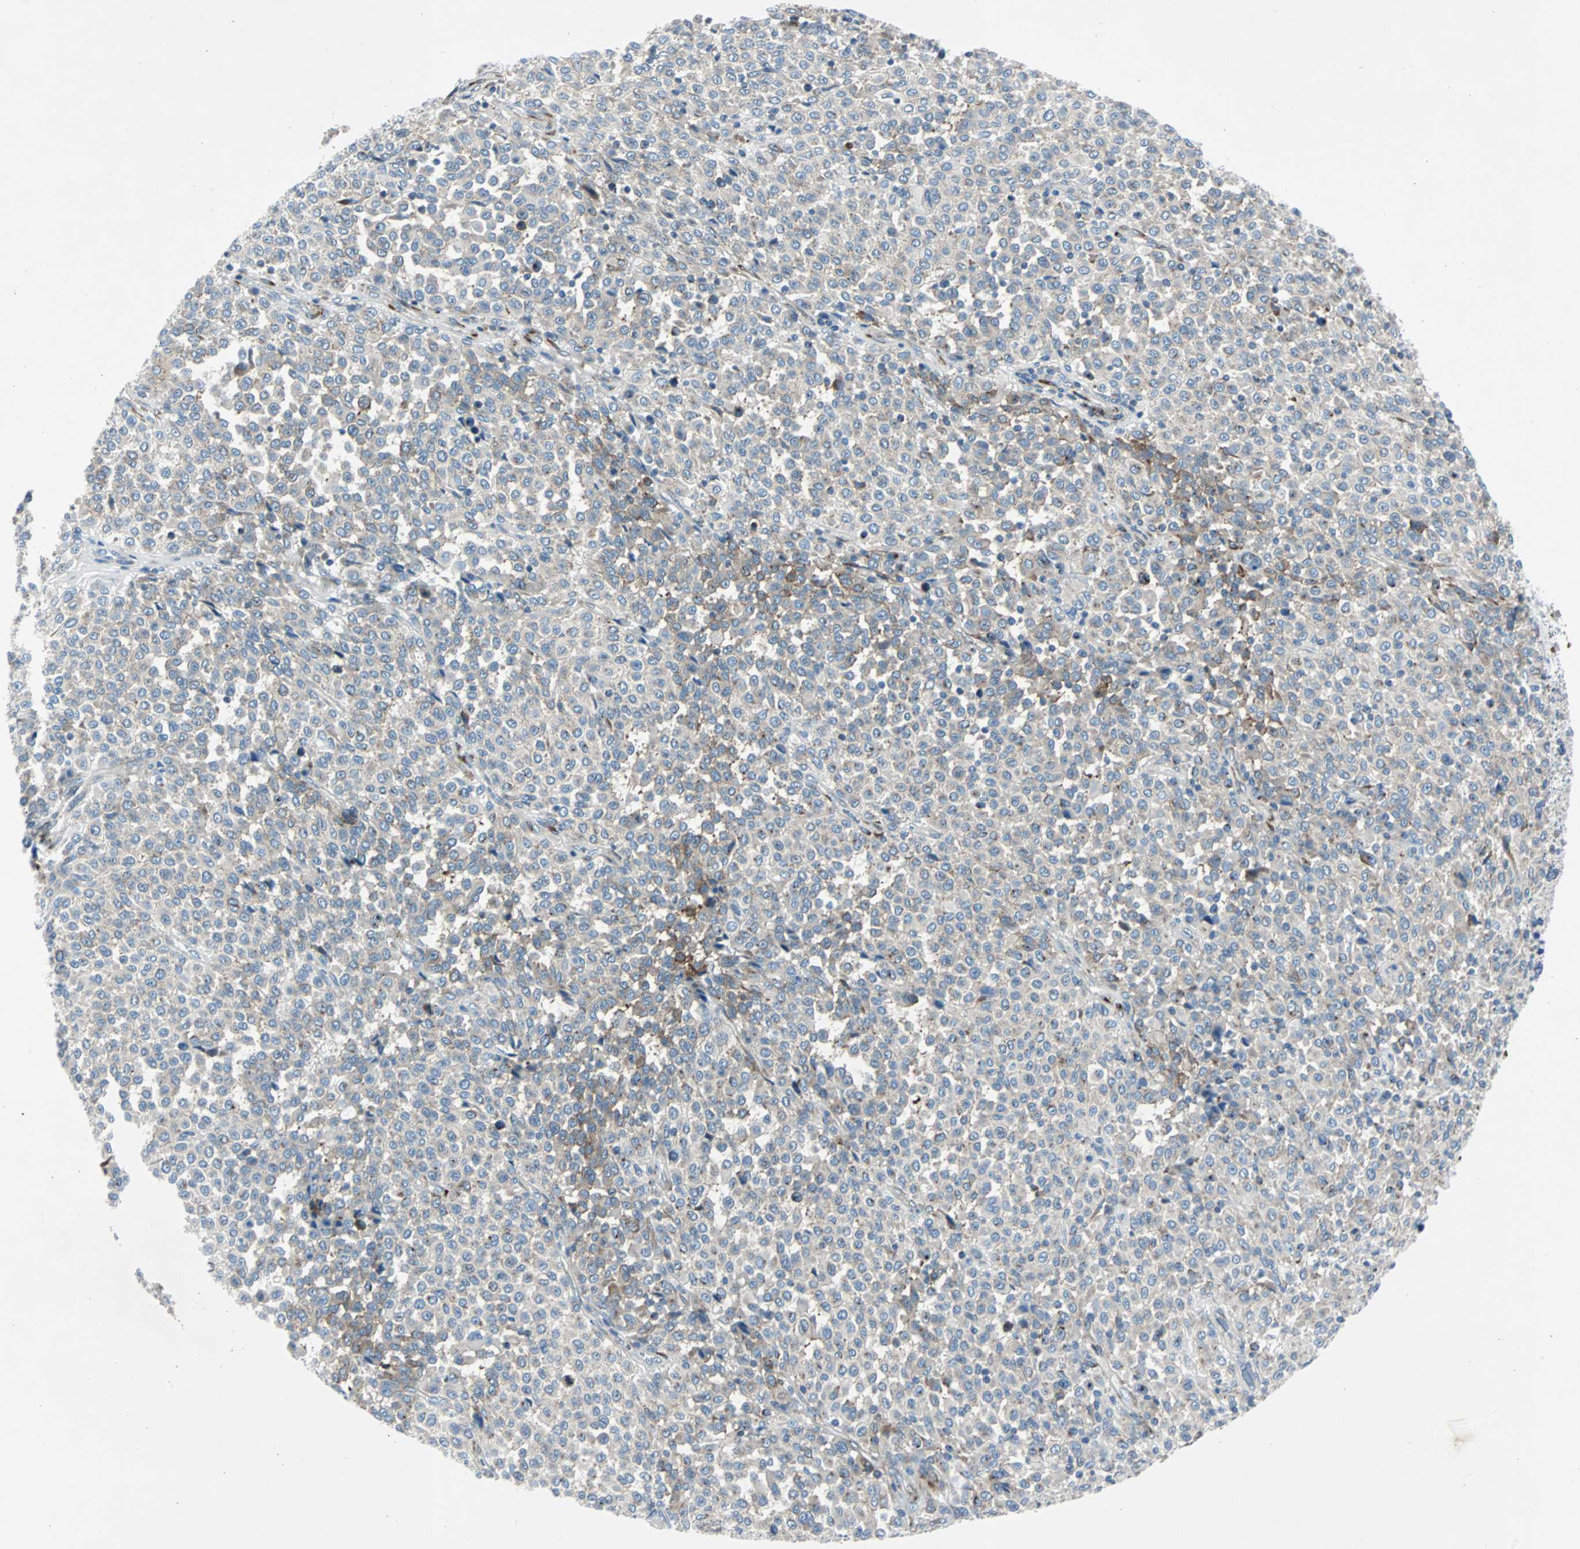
{"staining": {"intensity": "weak", "quantity": ">75%", "location": "cytoplasmic/membranous"}, "tissue": "melanoma", "cell_type": "Tumor cells", "image_type": "cancer", "snomed": [{"axis": "morphology", "description": "Malignant melanoma, Metastatic site"}, {"axis": "topography", "description": "Pancreas"}], "caption": "There is low levels of weak cytoplasmic/membranous expression in tumor cells of malignant melanoma (metastatic site), as demonstrated by immunohistochemical staining (brown color).", "gene": "BBC3", "patient": {"sex": "female", "age": 30}}